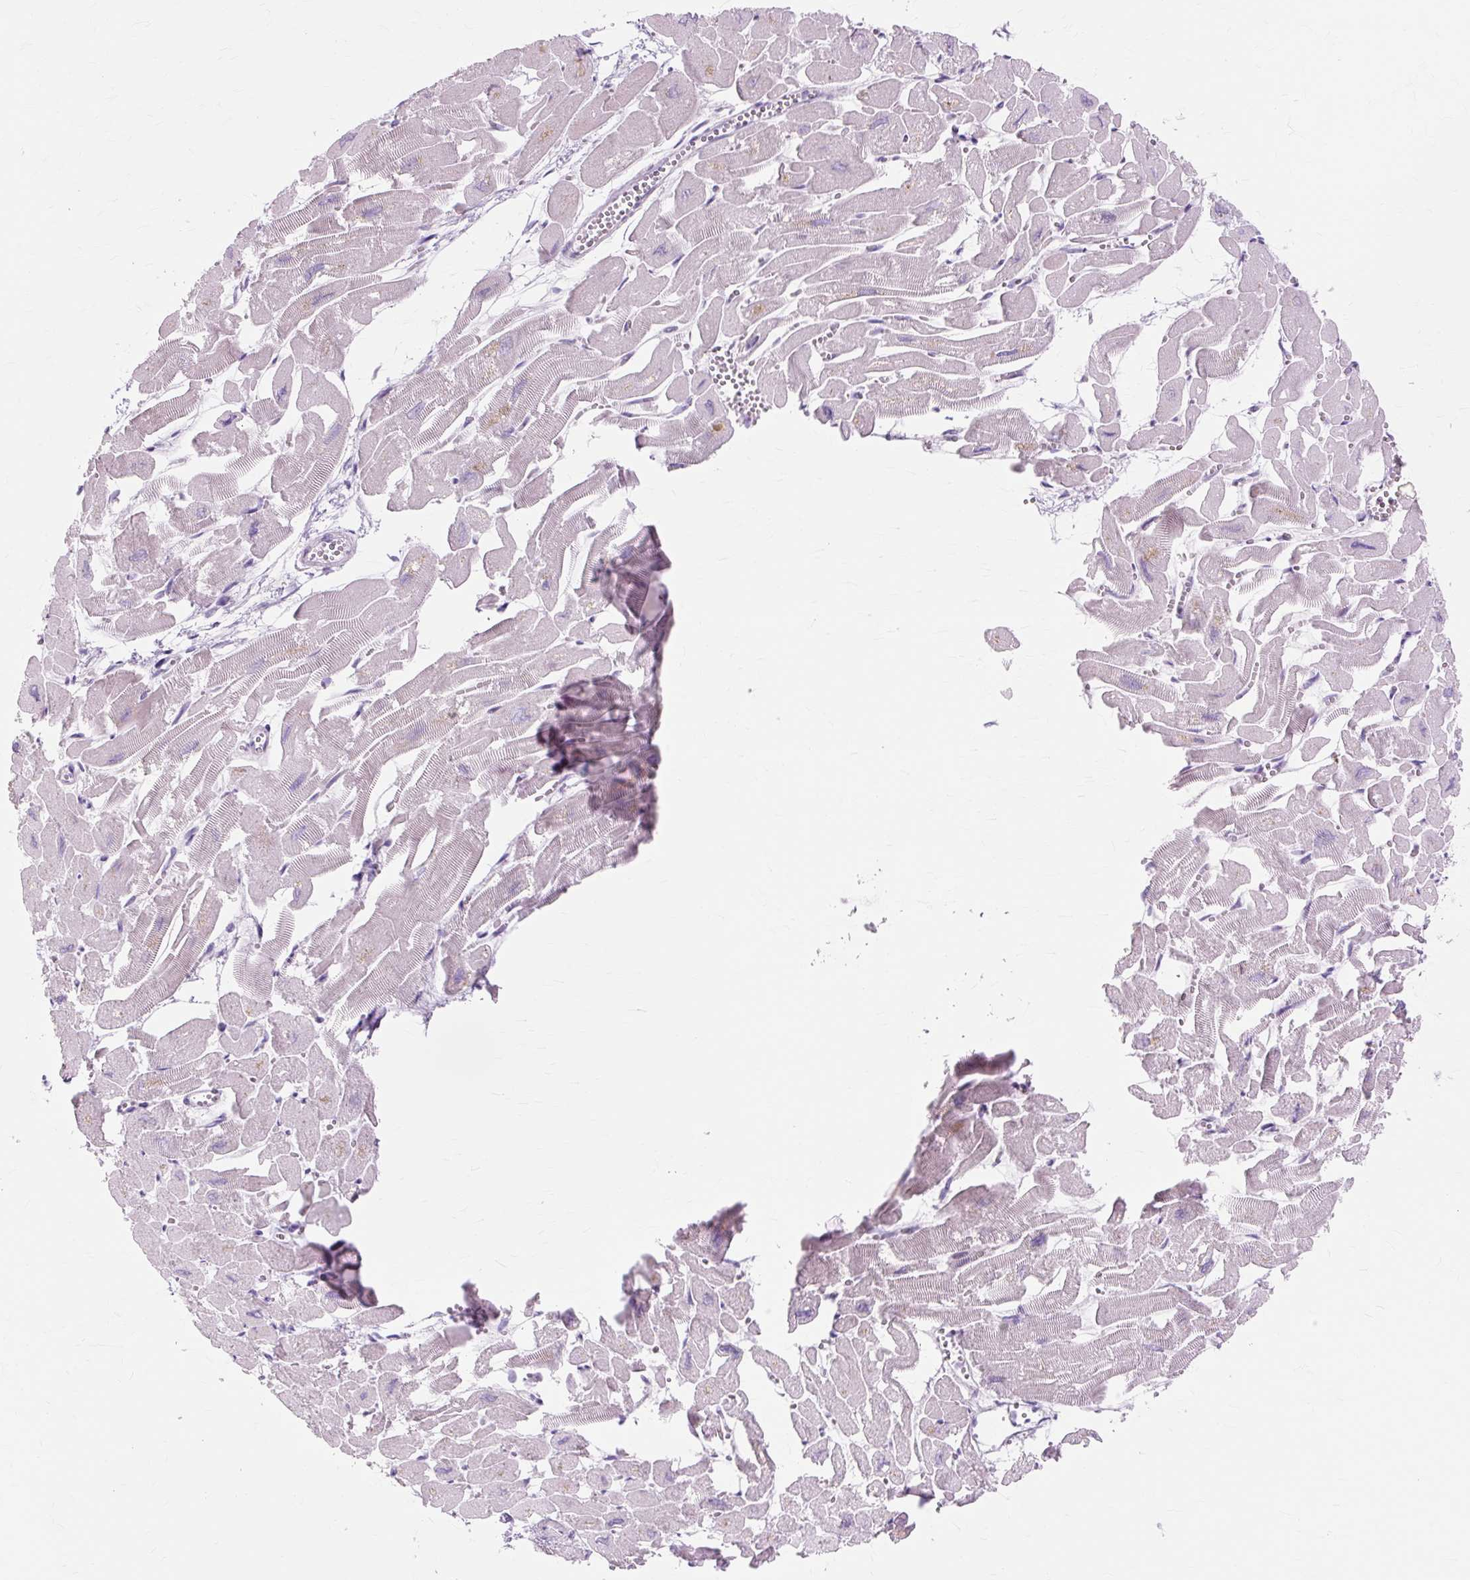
{"staining": {"intensity": "weak", "quantity": "<25%", "location": "cytoplasmic/membranous,nuclear"}, "tissue": "heart muscle", "cell_type": "Cardiomyocytes", "image_type": "normal", "snomed": [{"axis": "morphology", "description": "Normal tissue, NOS"}, {"axis": "topography", "description": "Heart"}], "caption": "Heart muscle stained for a protein using IHC reveals no staining cardiomyocytes.", "gene": "IRX2", "patient": {"sex": "male", "age": 54}}